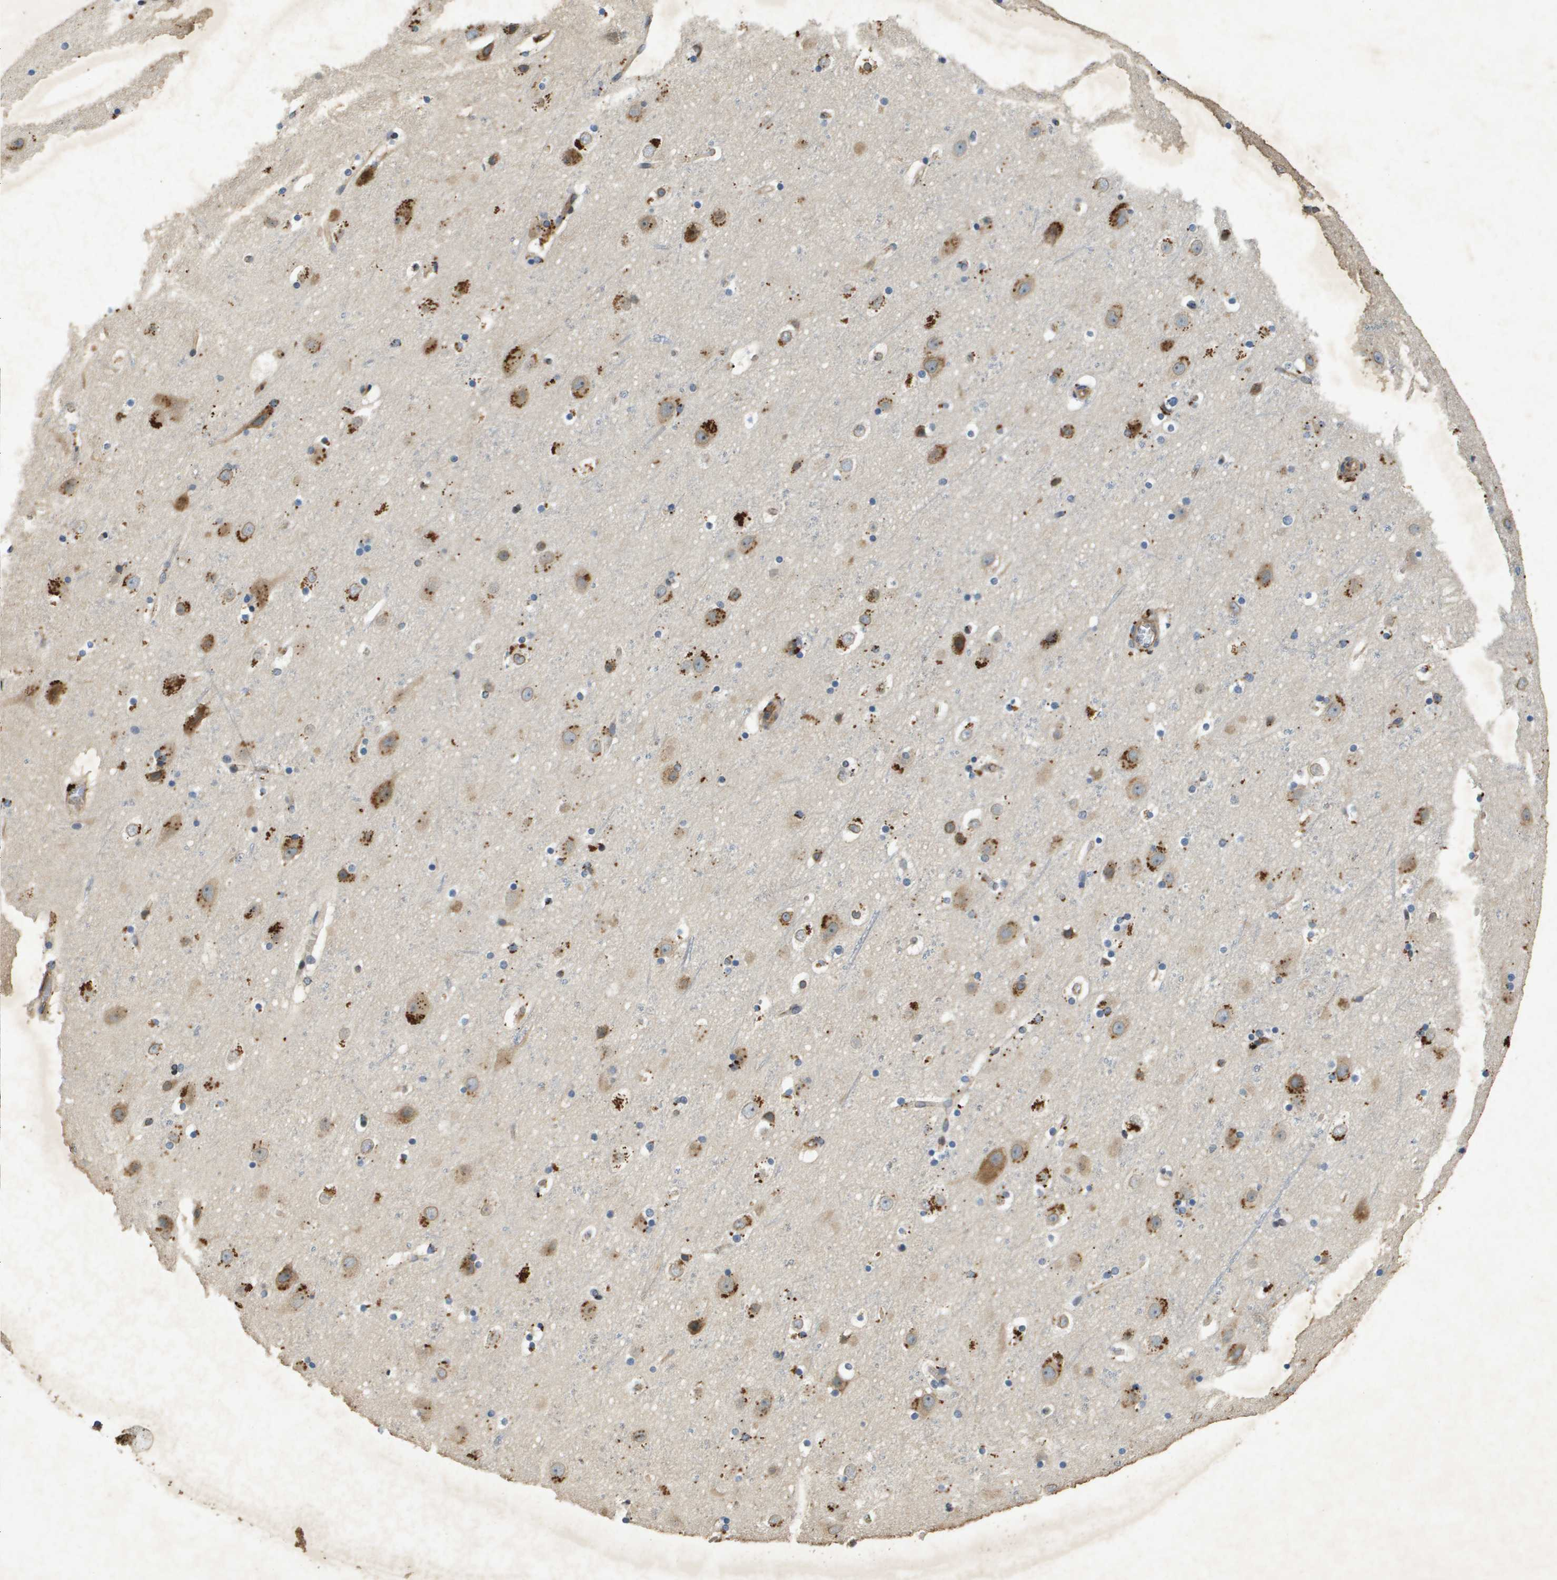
{"staining": {"intensity": "negative", "quantity": "none", "location": "none"}, "tissue": "cerebral cortex", "cell_type": "Endothelial cells", "image_type": "normal", "snomed": [{"axis": "morphology", "description": "Normal tissue, NOS"}, {"axis": "topography", "description": "Cerebral cortex"}], "caption": "Immunohistochemistry (IHC) photomicrograph of normal cerebral cortex: cerebral cortex stained with DAB (3,3'-diaminobenzidine) reveals no significant protein staining in endothelial cells. (Brightfield microscopy of DAB immunohistochemistry at high magnification).", "gene": "PGAP3", "patient": {"sex": "male", "age": 45}}